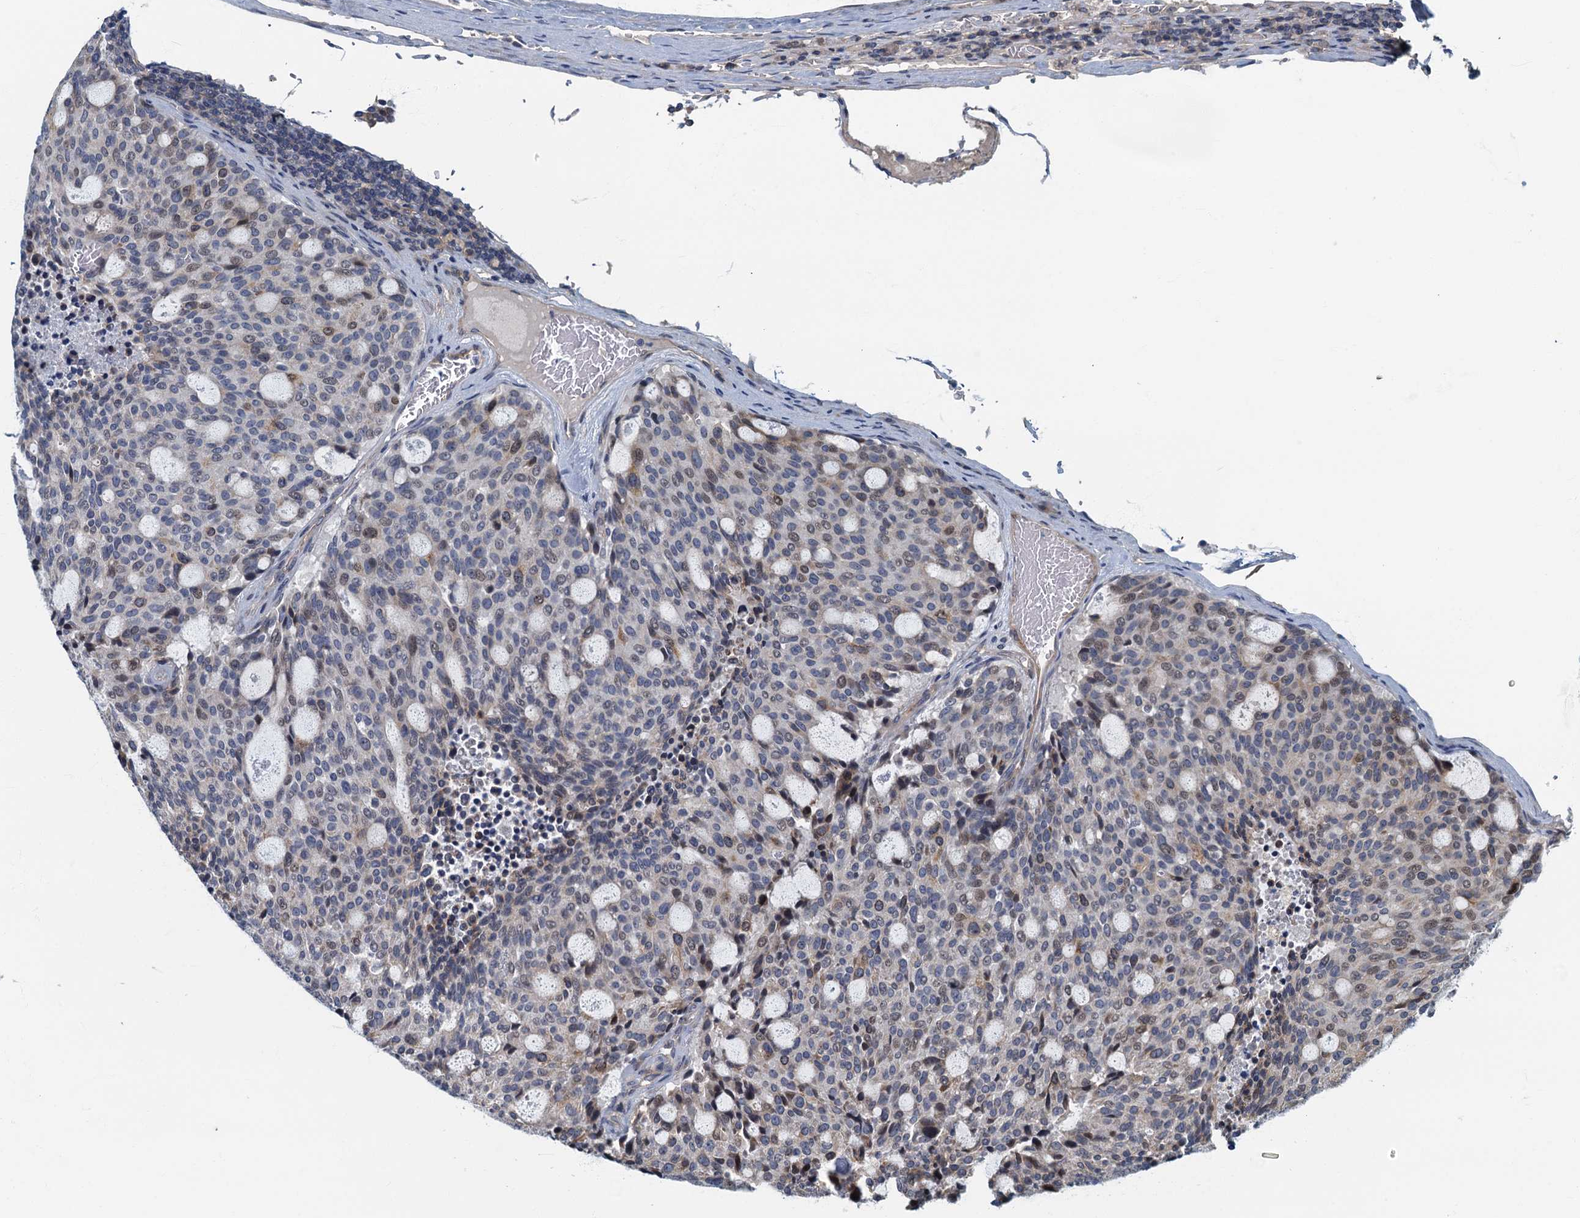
{"staining": {"intensity": "weak", "quantity": "<25%", "location": "cytoplasmic/membranous"}, "tissue": "carcinoid", "cell_type": "Tumor cells", "image_type": "cancer", "snomed": [{"axis": "morphology", "description": "Carcinoid, malignant, NOS"}, {"axis": "topography", "description": "Pancreas"}], "caption": "High power microscopy photomicrograph of an immunohistochemistry histopathology image of carcinoid, revealing no significant expression in tumor cells. Nuclei are stained in blue.", "gene": "CKAP2L", "patient": {"sex": "female", "age": 54}}